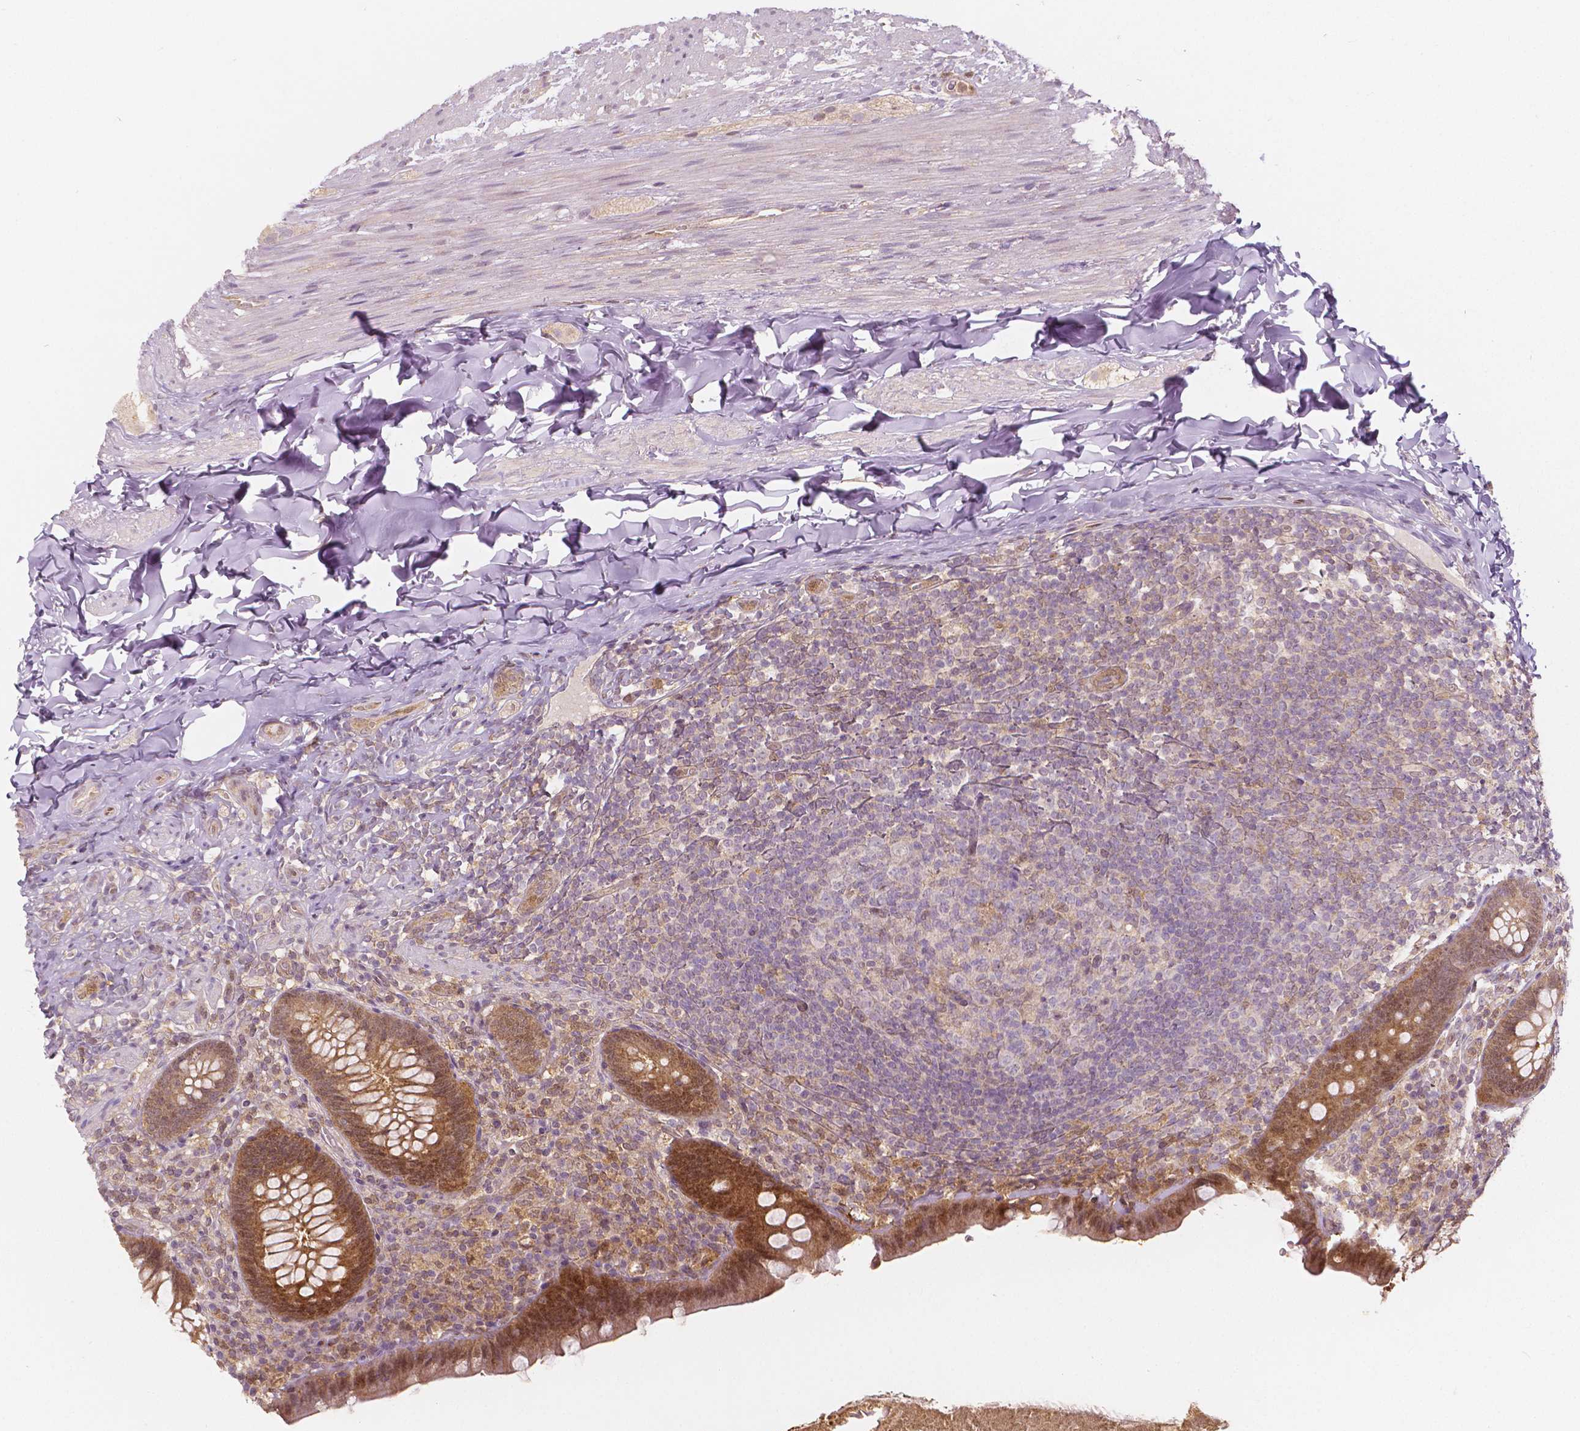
{"staining": {"intensity": "moderate", "quantity": ">75%", "location": "cytoplasmic/membranous,nuclear"}, "tissue": "appendix", "cell_type": "Glandular cells", "image_type": "normal", "snomed": [{"axis": "morphology", "description": "Normal tissue, NOS"}, {"axis": "topography", "description": "Appendix"}], "caption": "Human appendix stained with a brown dye exhibits moderate cytoplasmic/membranous,nuclear positive expression in about >75% of glandular cells.", "gene": "NAPRT", "patient": {"sex": "male", "age": 47}}